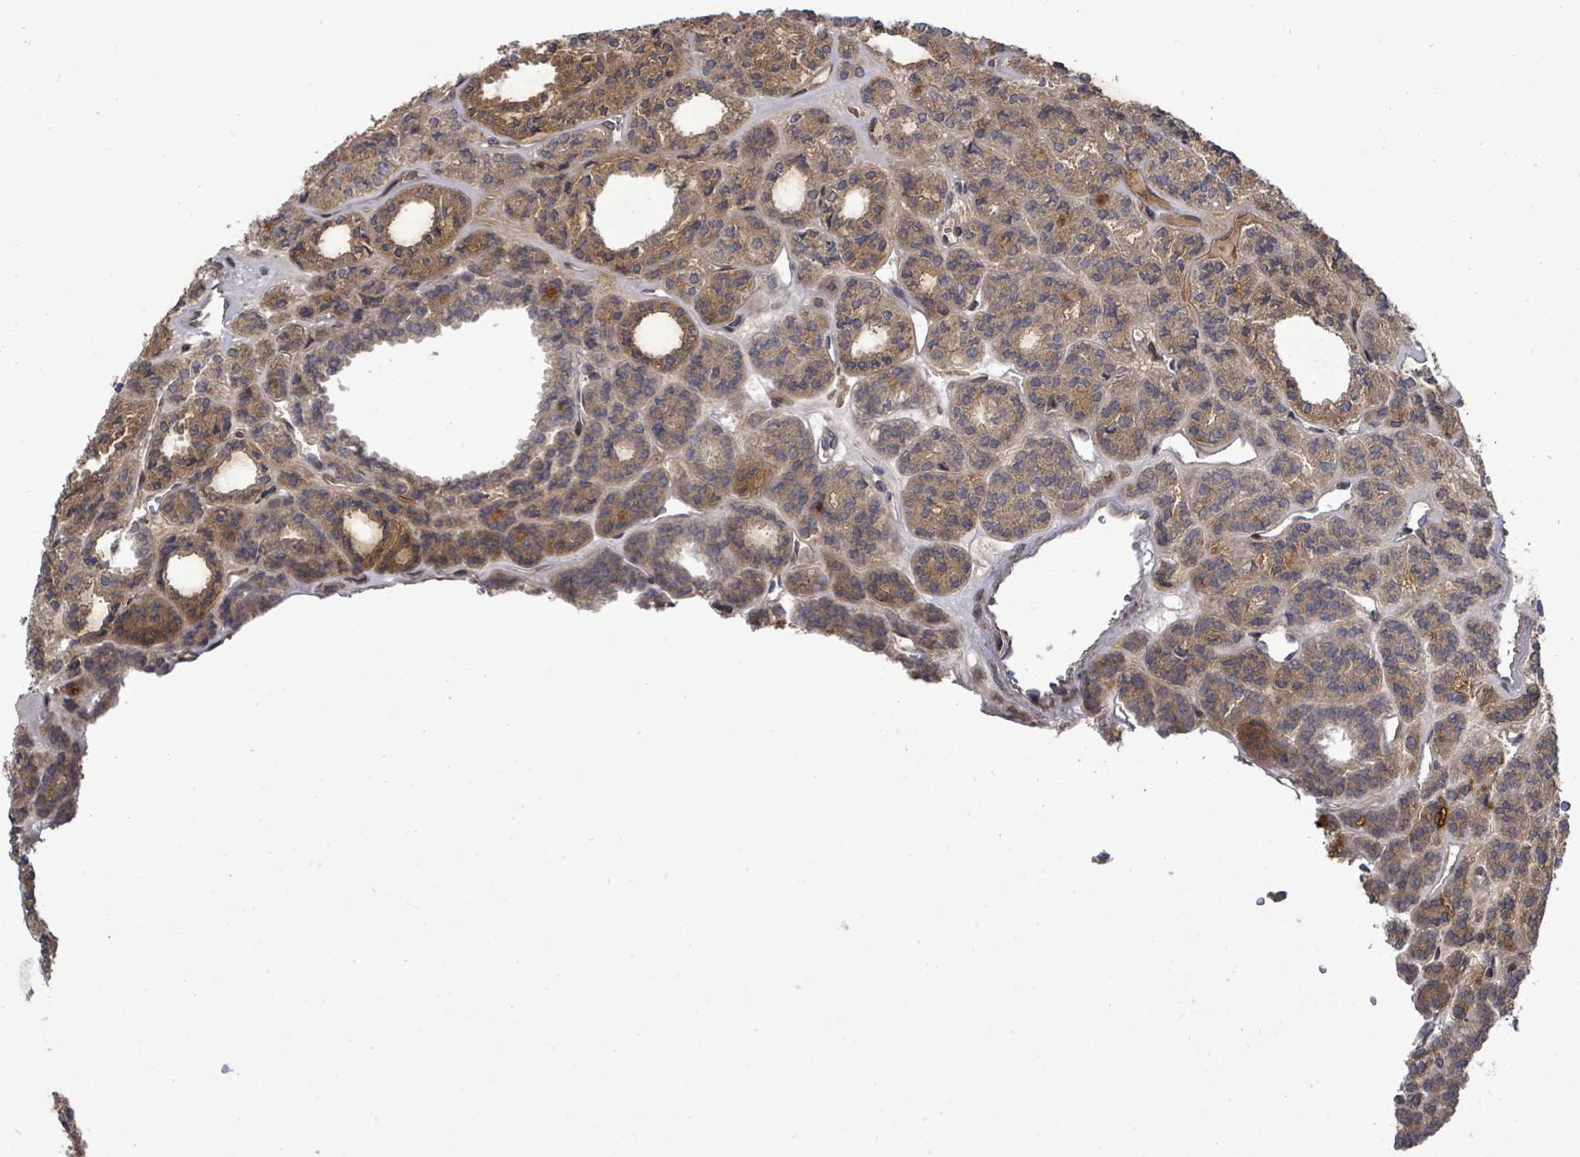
{"staining": {"intensity": "moderate", "quantity": "<25%", "location": "cytoplasmic/membranous"}, "tissue": "thyroid cancer", "cell_type": "Tumor cells", "image_type": "cancer", "snomed": [{"axis": "morphology", "description": "Follicular adenoma carcinoma, NOS"}, {"axis": "topography", "description": "Thyroid gland"}], "caption": "Thyroid cancer was stained to show a protein in brown. There is low levels of moderate cytoplasmic/membranous expression in approximately <25% of tumor cells.", "gene": "KRTAP27-1", "patient": {"sex": "female", "age": 63}}